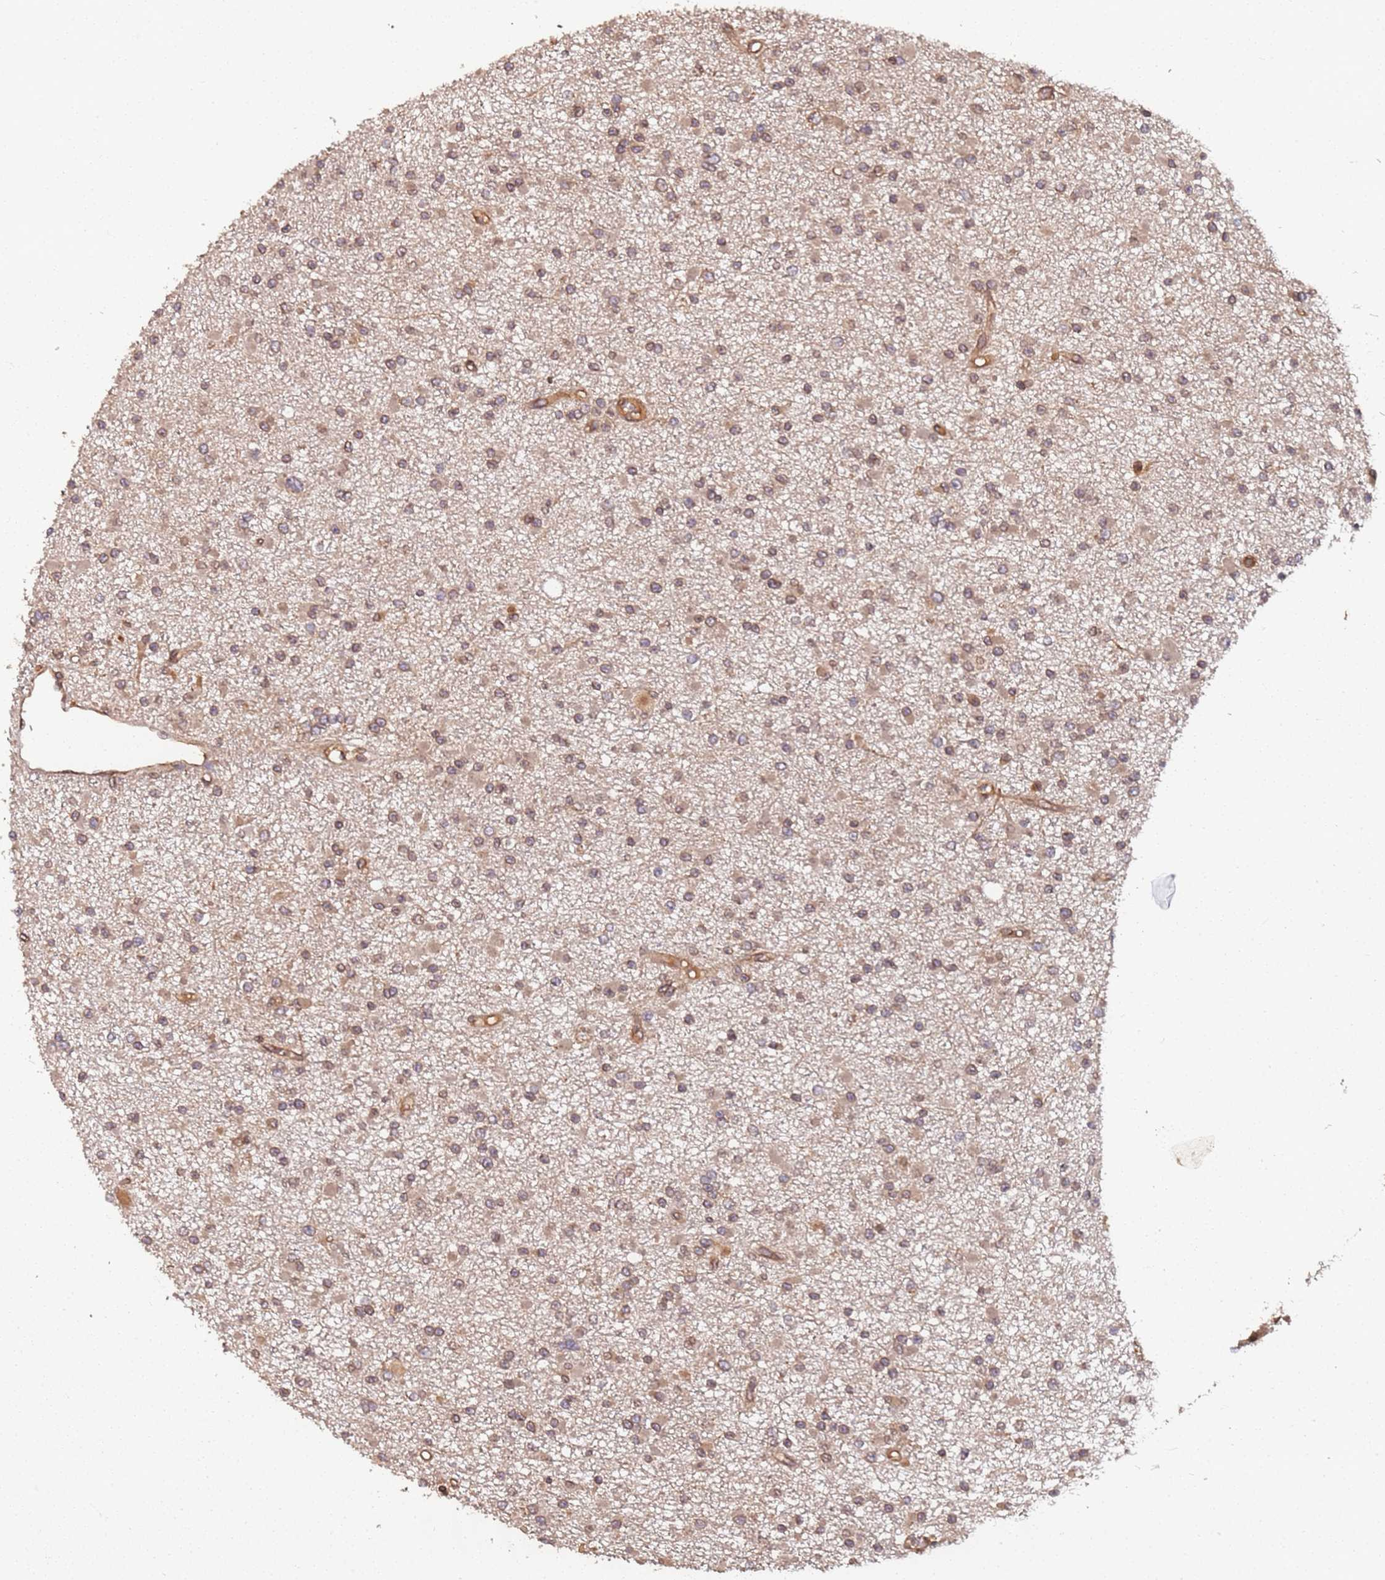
{"staining": {"intensity": "weak", "quantity": ">75%", "location": "cytoplasmic/membranous"}, "tissue": "glioma", "cell_type": "Tumor cells", "image_type": "cancer", "snomed": [{"axis": "morphology", "description": "Glioma, malignant, Low grade"}, {"axis": "topography", "description": "Brain"}], "caption": "The micrograph shows staining of low-grade glioma (malignant), revealing weak cytoplasmic/membranous protein expression (brown color) within tumor cells. The staining was performed using DAB (3,3'-diaminobenzidine) to visualize the protein expression in brown, while the nuclei were stained in blue with hematoxylin (Magnification: 20x).", "gene": "SDCCAG8", "patient": {"sex": "female", "age": 22}}